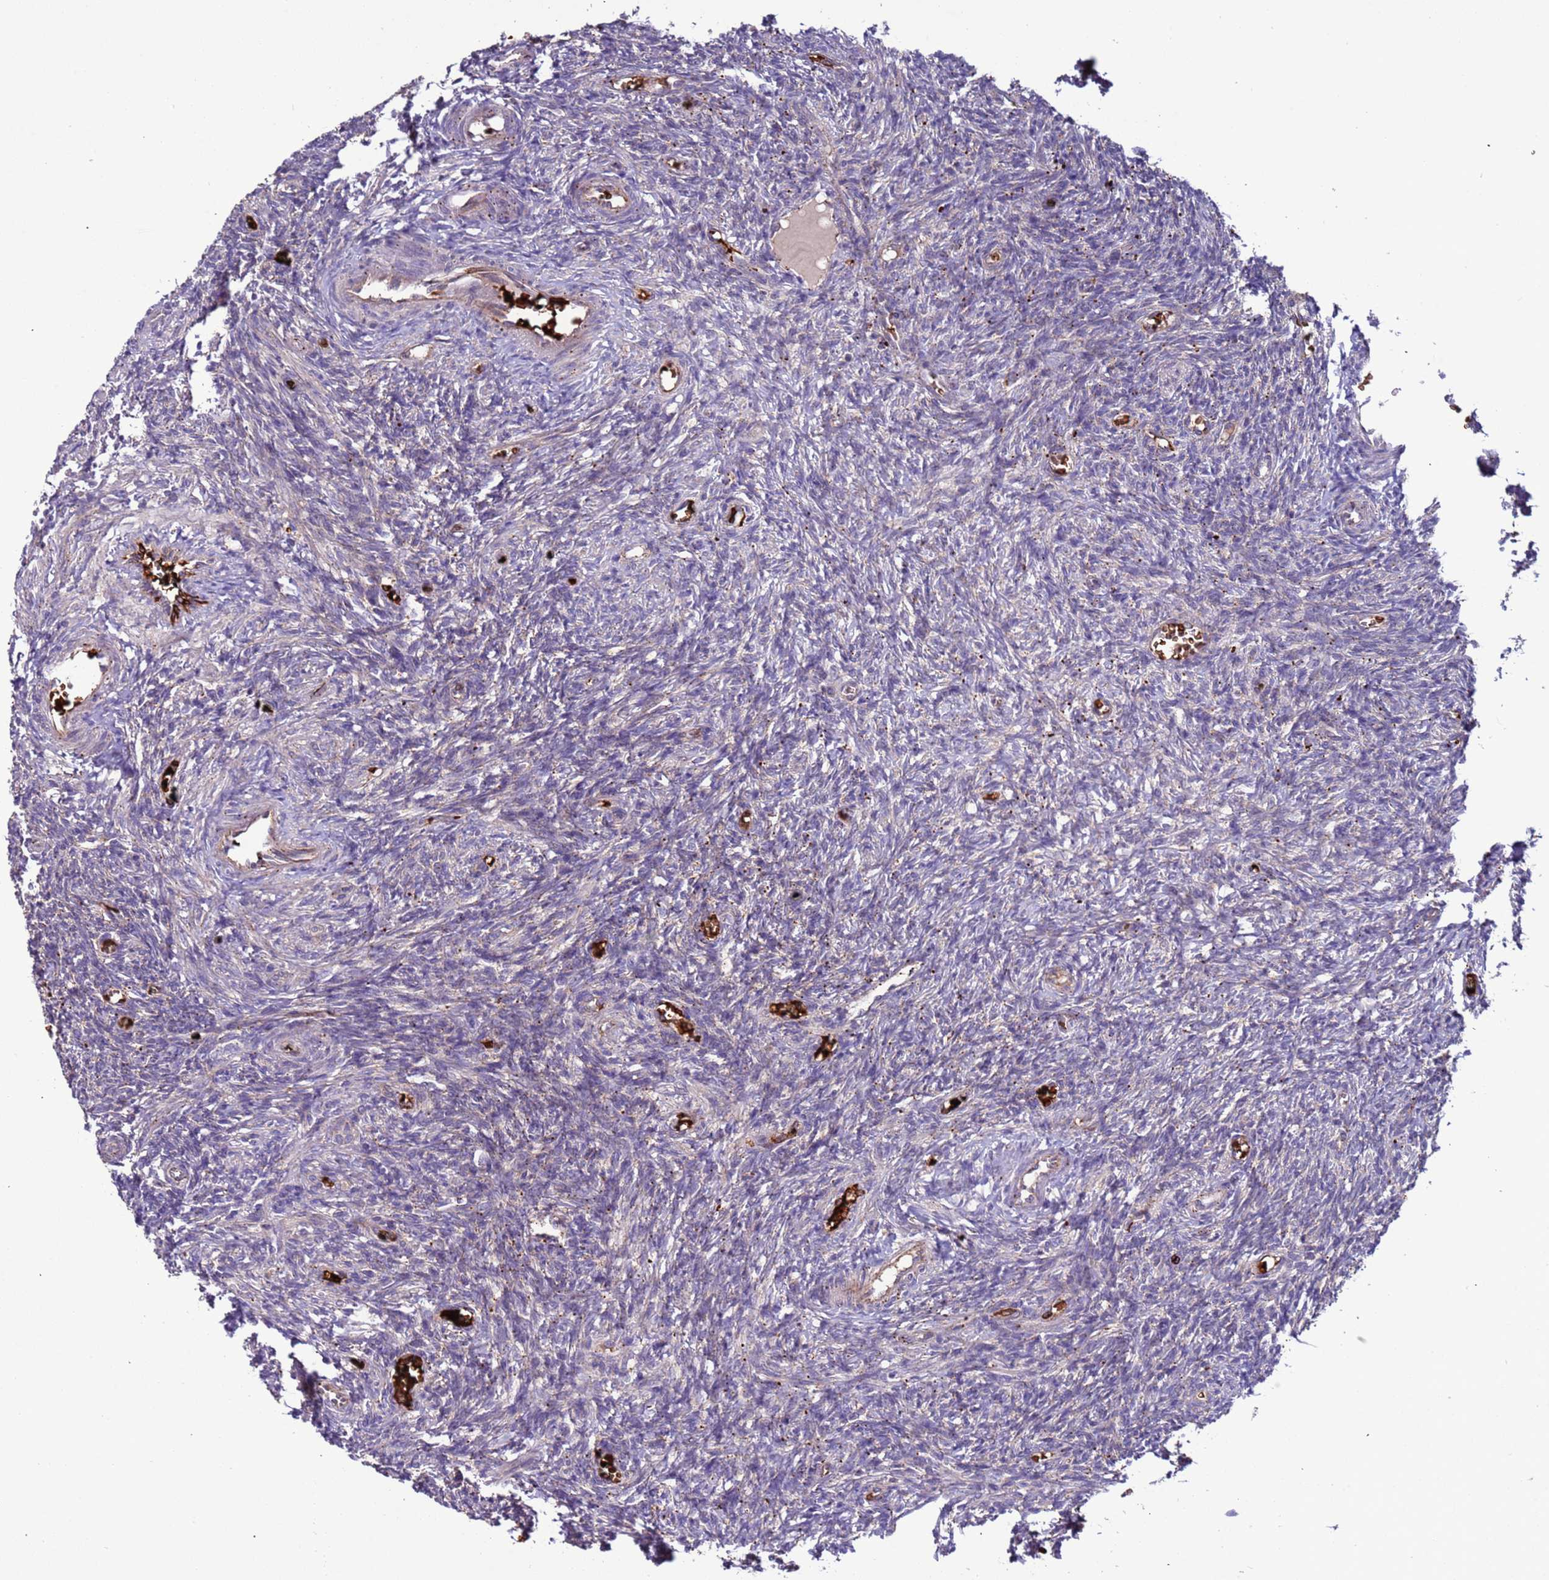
{"staining": {"intensity": "negative", "quantity": "none", "location": "none"}, "tissue": "ovary", "cell_type": "Ovarian stroma cells", "image_type": "normal", "snomed": [{"axis": "morphology", "description": "Normal tissue, NOS"}, {"axis": "topography", "description": "Ovary"}], "caption": "Protein analysis of unremarkable ovary displays no significant staining in ovarian stroma cells. (Immunohistochemistry (ihc), brightfield microscopy, high magnification).", "gene": "VPS36", "patient": {"sex": "female", "age": 27}}